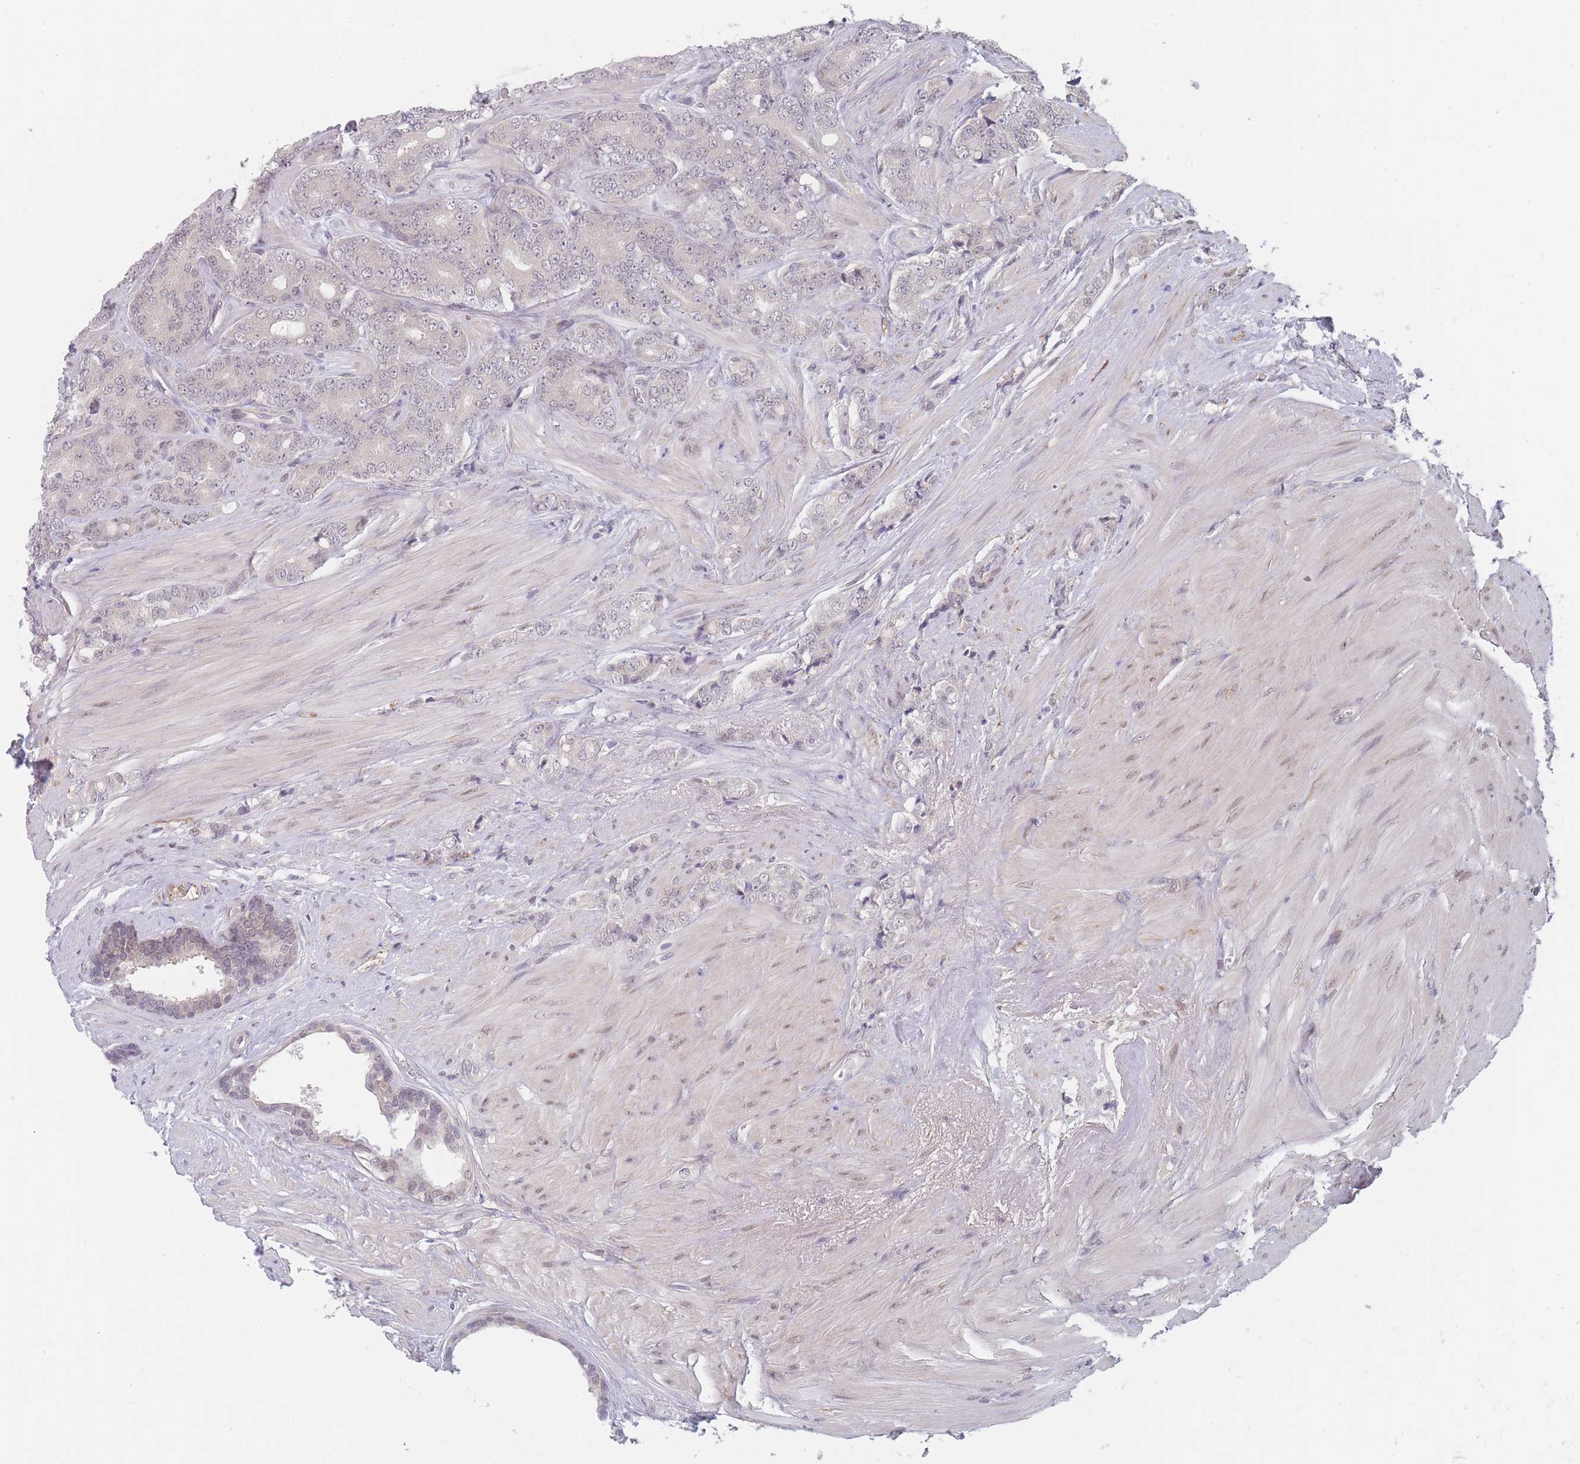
{"staining": {"intensity": "negative", "quantity": "none", "location": "none"}, "tissue": "prostate cancer", "cell_type": "Tumor cells", "image_type": "cancer", "snomed": [{"axis": "morphology", "description": "Adenocarcinoma, High grade"}, {"axis": "topography", "description": "Prostate"}], "caption": "Image shows no protein expression in tumor cells of prostate adenocarcinoma (high-grade) tissue. (DAB (3,3'-diaminobenzidine) immunohistochemistry visualized using brightfield microscopy, high magnification).", "gene": "ANKRD10", "patient": {"sex": "male", "age": 62}}